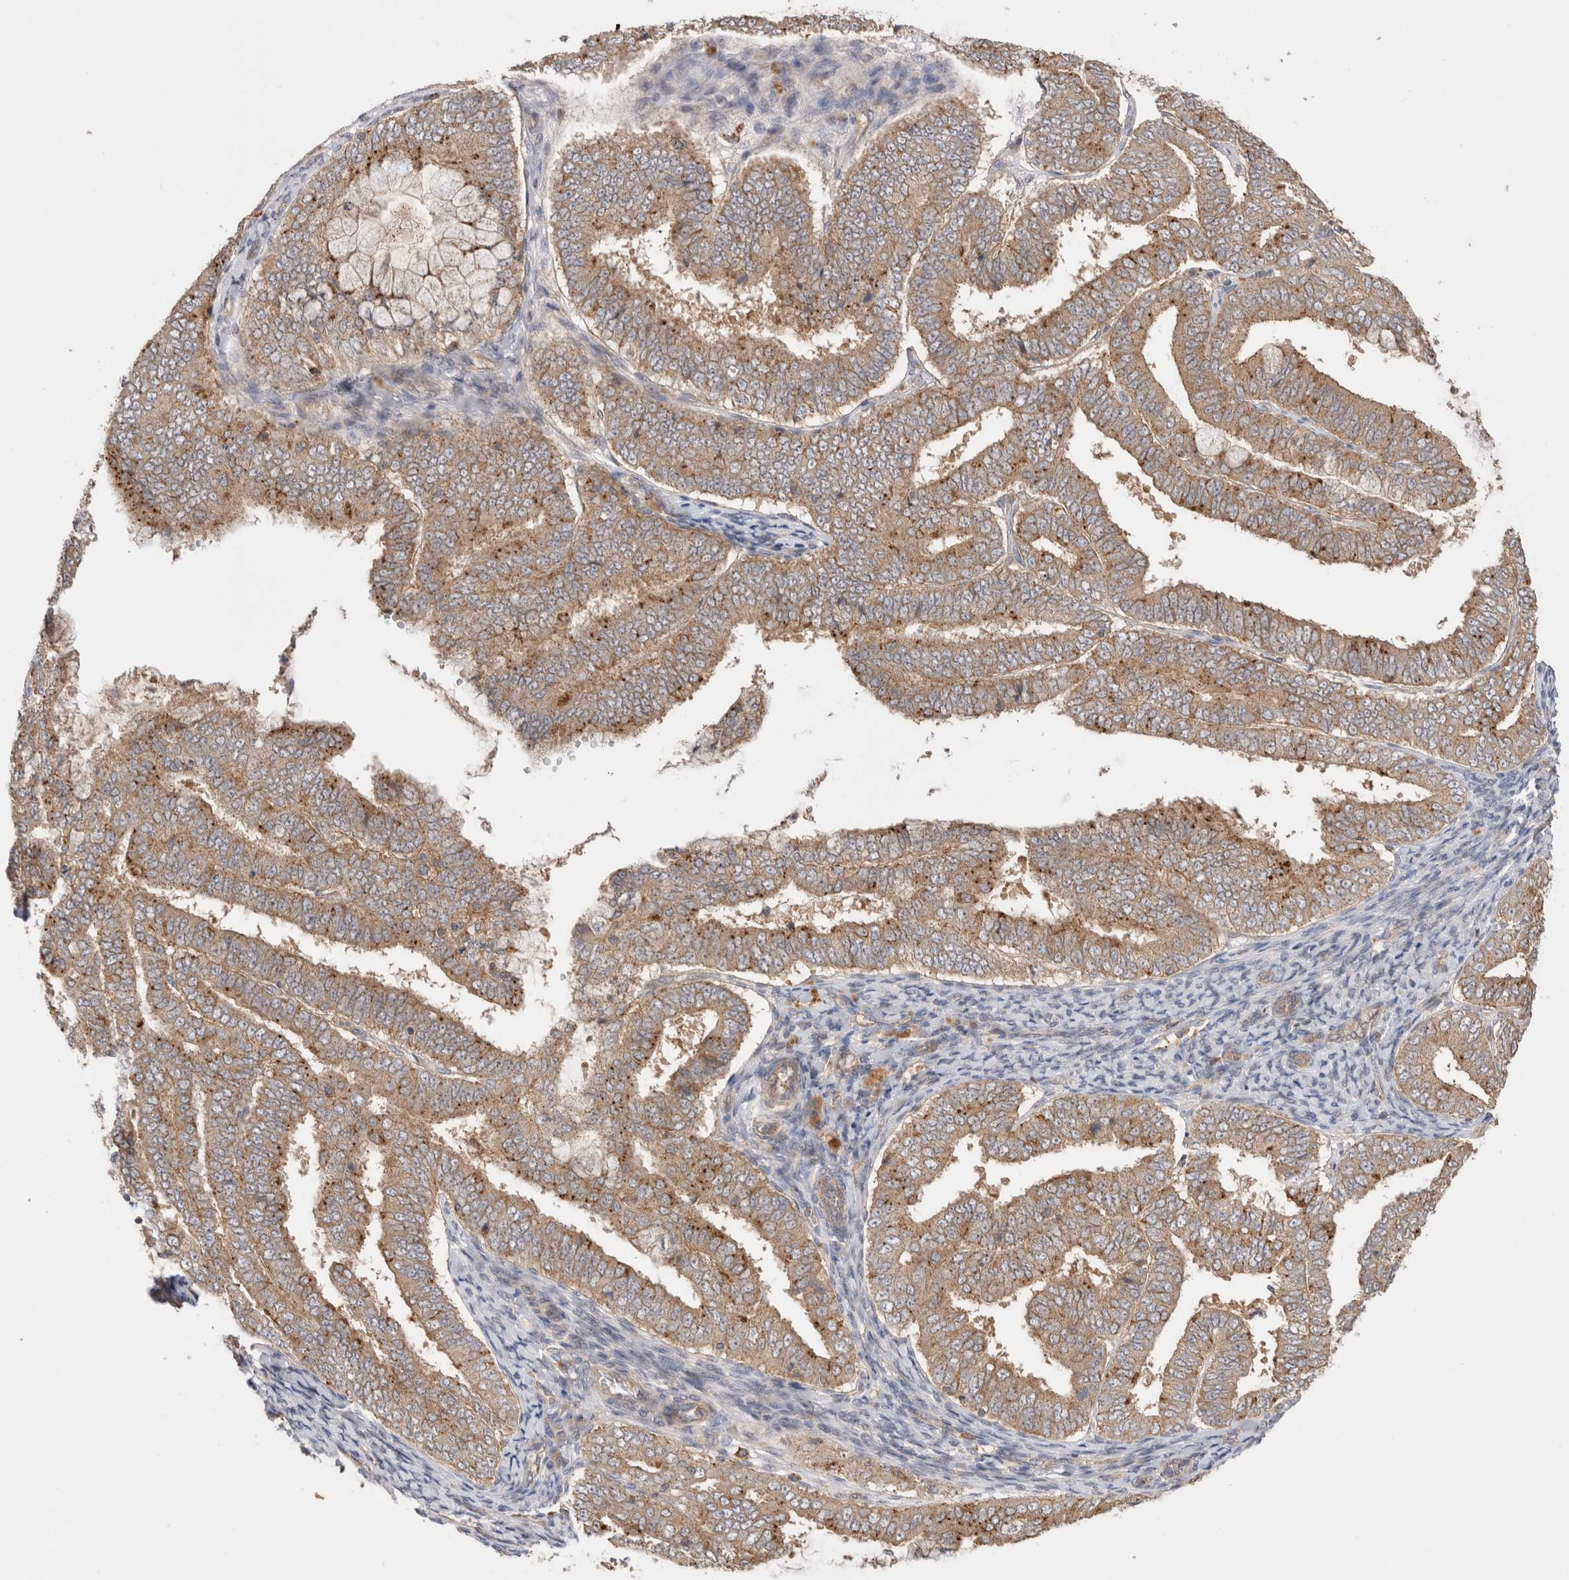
{"staining": {"intensity": "moderate", "quantity": ">75%", "location": "cytoplasmic/membranous"}, "tissue": "endometrial cancer", "cell_type": "Tumor cells", "image_type": "cancer", "snomed": [{"axis": "morphology", "description": "Adenocarcinoma, NOS"}, {"axis": "topography", "description": "Endometrium"}], "caption": "The photomicrograph displays immunohistochemical staining of endometrial cancer. There is moderate cytoplasmic/membranous staining is identified in about >75% of tumor cells. (Brightfield microscopy of DAB IHC at high magnification).", "gene": "VPS28", "patient": {"sex": "female", "age": 63}}